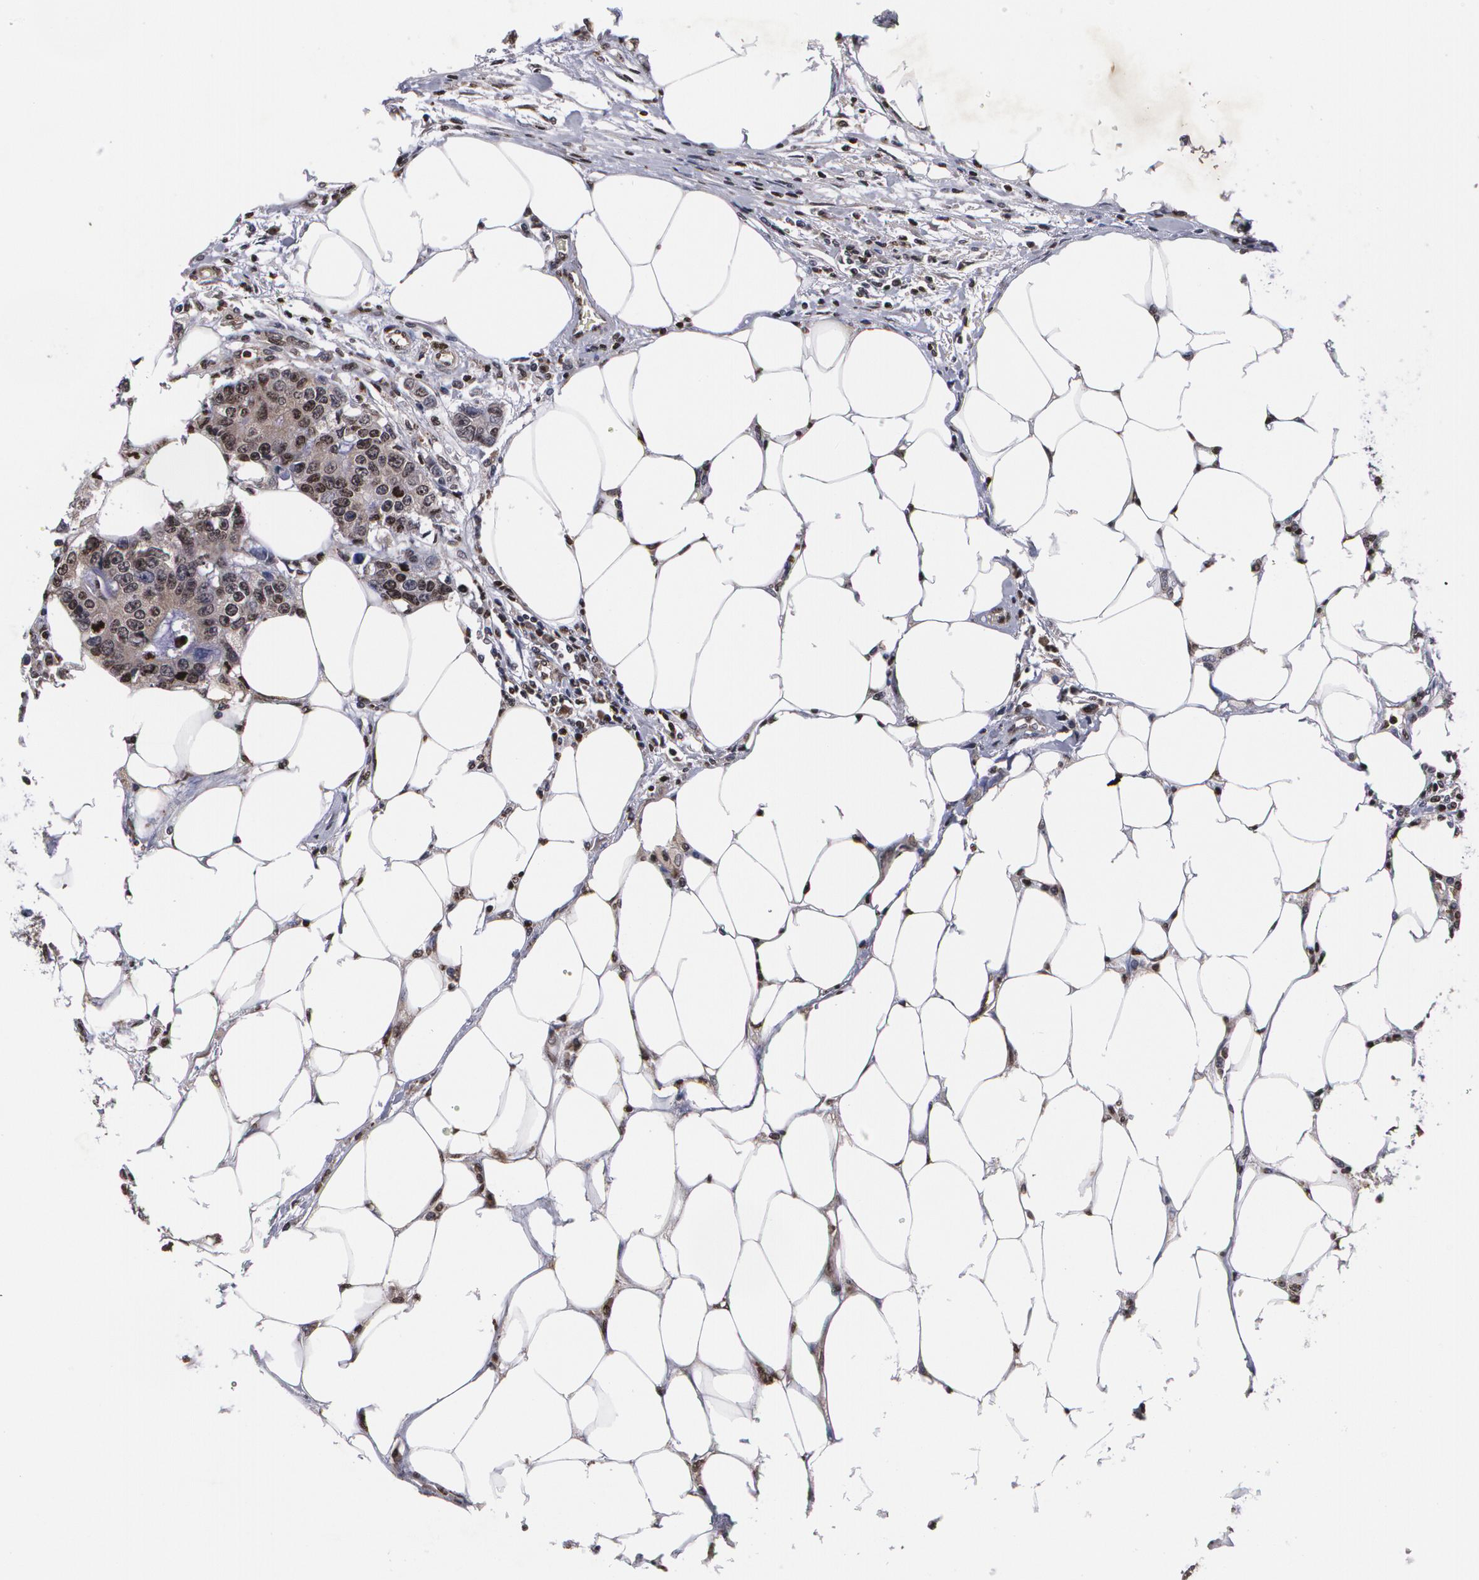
{"staining": {"intensity": "moderate", "quantity": "25%-75%", "location": "cytoplasmic/membranous,nuclear"}, "tissue": "colorectal cancer", "cell_type": "Tumor cells", "image_type": "cancer", "snomed": [{"axis": "morphology", "description": "Adenocarcinoma, NOS"}, {"axis": "topography", "description": "Colon"}], "caption": "Colorectal cancer stained for a protein demonstrates moderate cytoplasmic/membranous and nuclear positivity in tumor cells.", "gene": "MVP", "patient": {"sex": "female", "age": 86}}